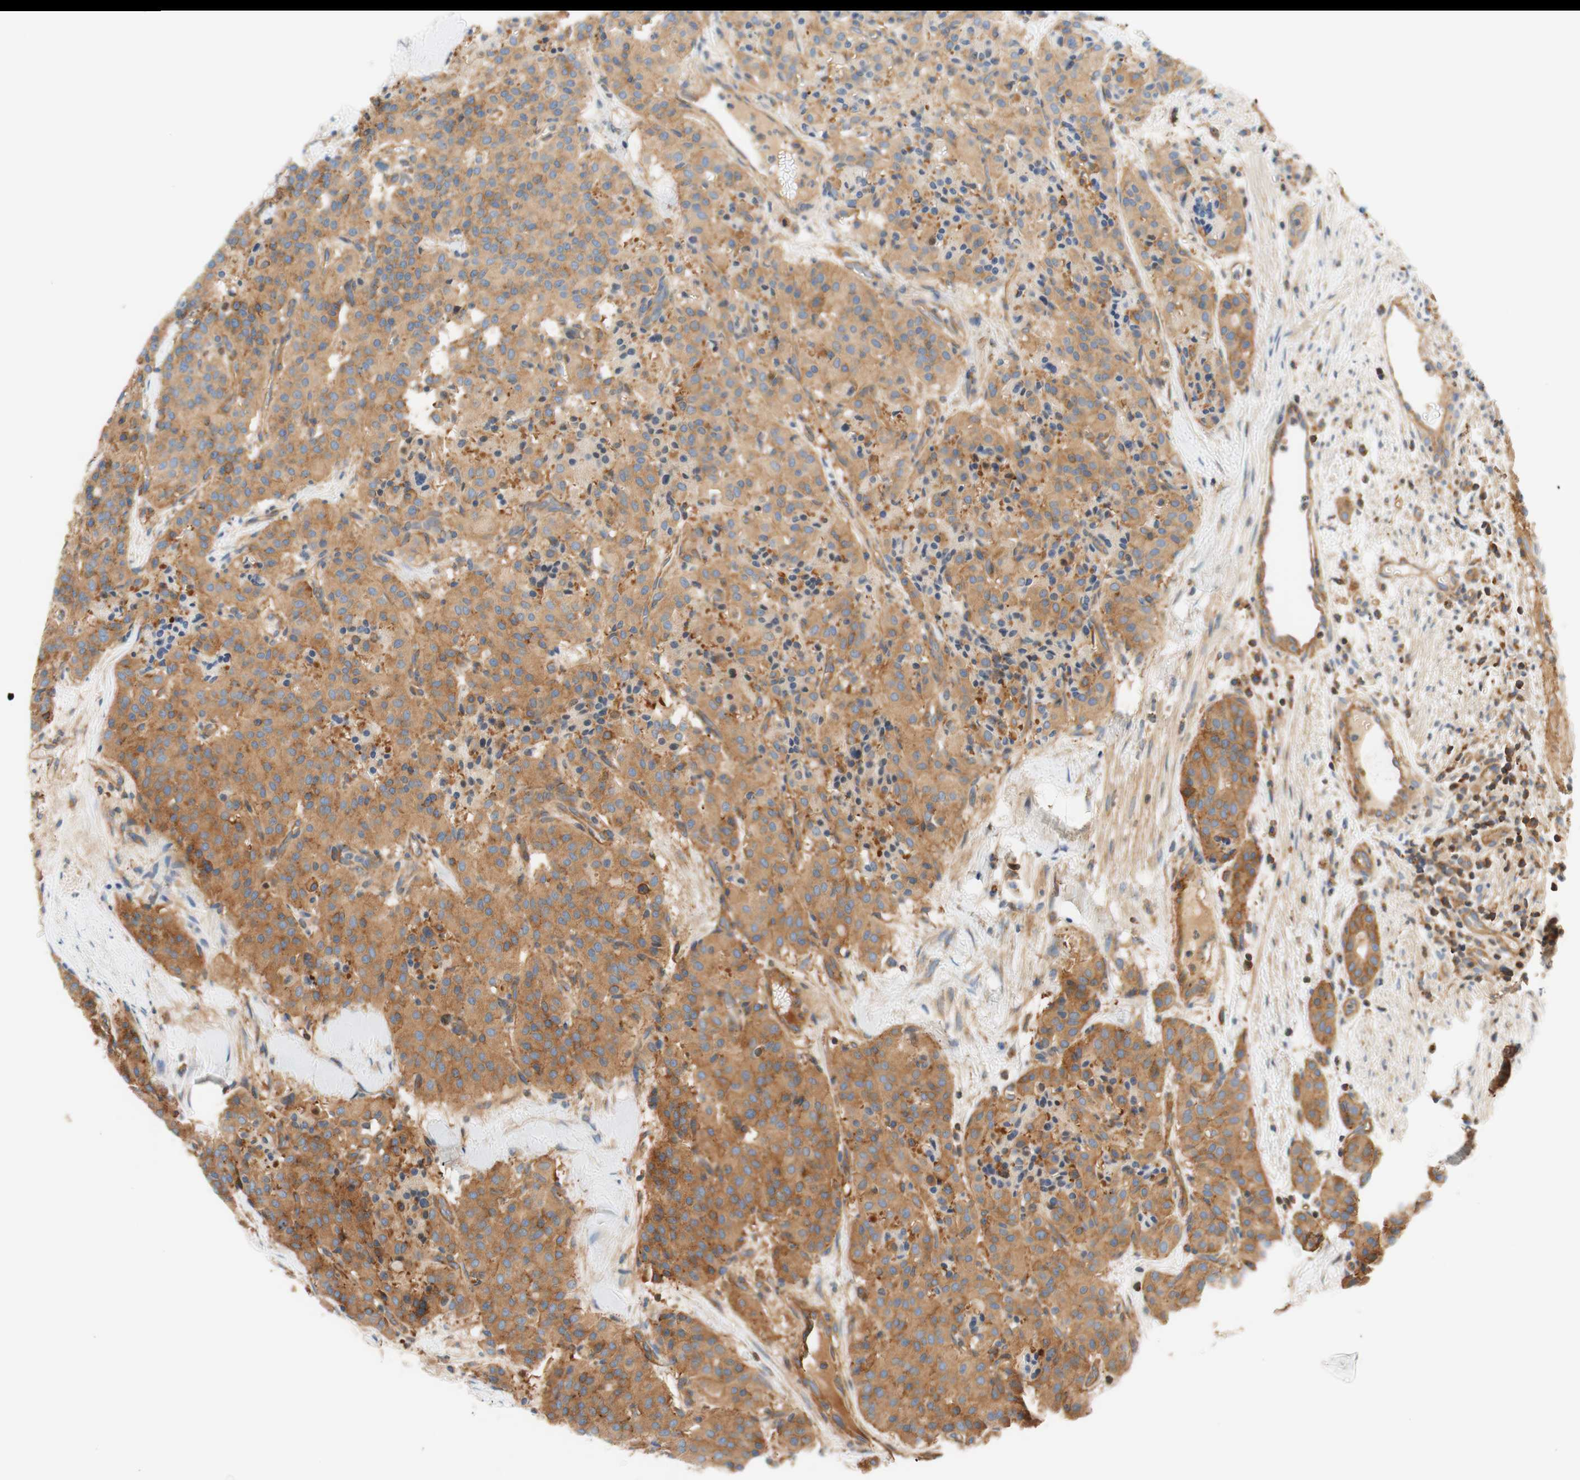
{"staining": {"intensity": "moderate", "quantity": ">75%", "location": "cytoplasmic/membranous"}, "tissue": "carcinoid", "cell_type": "Tumor cells", "image_type": "cancer", "snomed": [{"axis": "morphology", "description": "Carcinoid, malignant, NOS"}, {"axis": "topography", "description": "Lung"}], "caption": "Carcinoid stained for a protein (brown) exhibits moderate cytoplasmic/membranous positive staining in approximately >75% of tumor cells.", "gene": "VPS26A", "patient": {"sex": "male", "age": 30}}